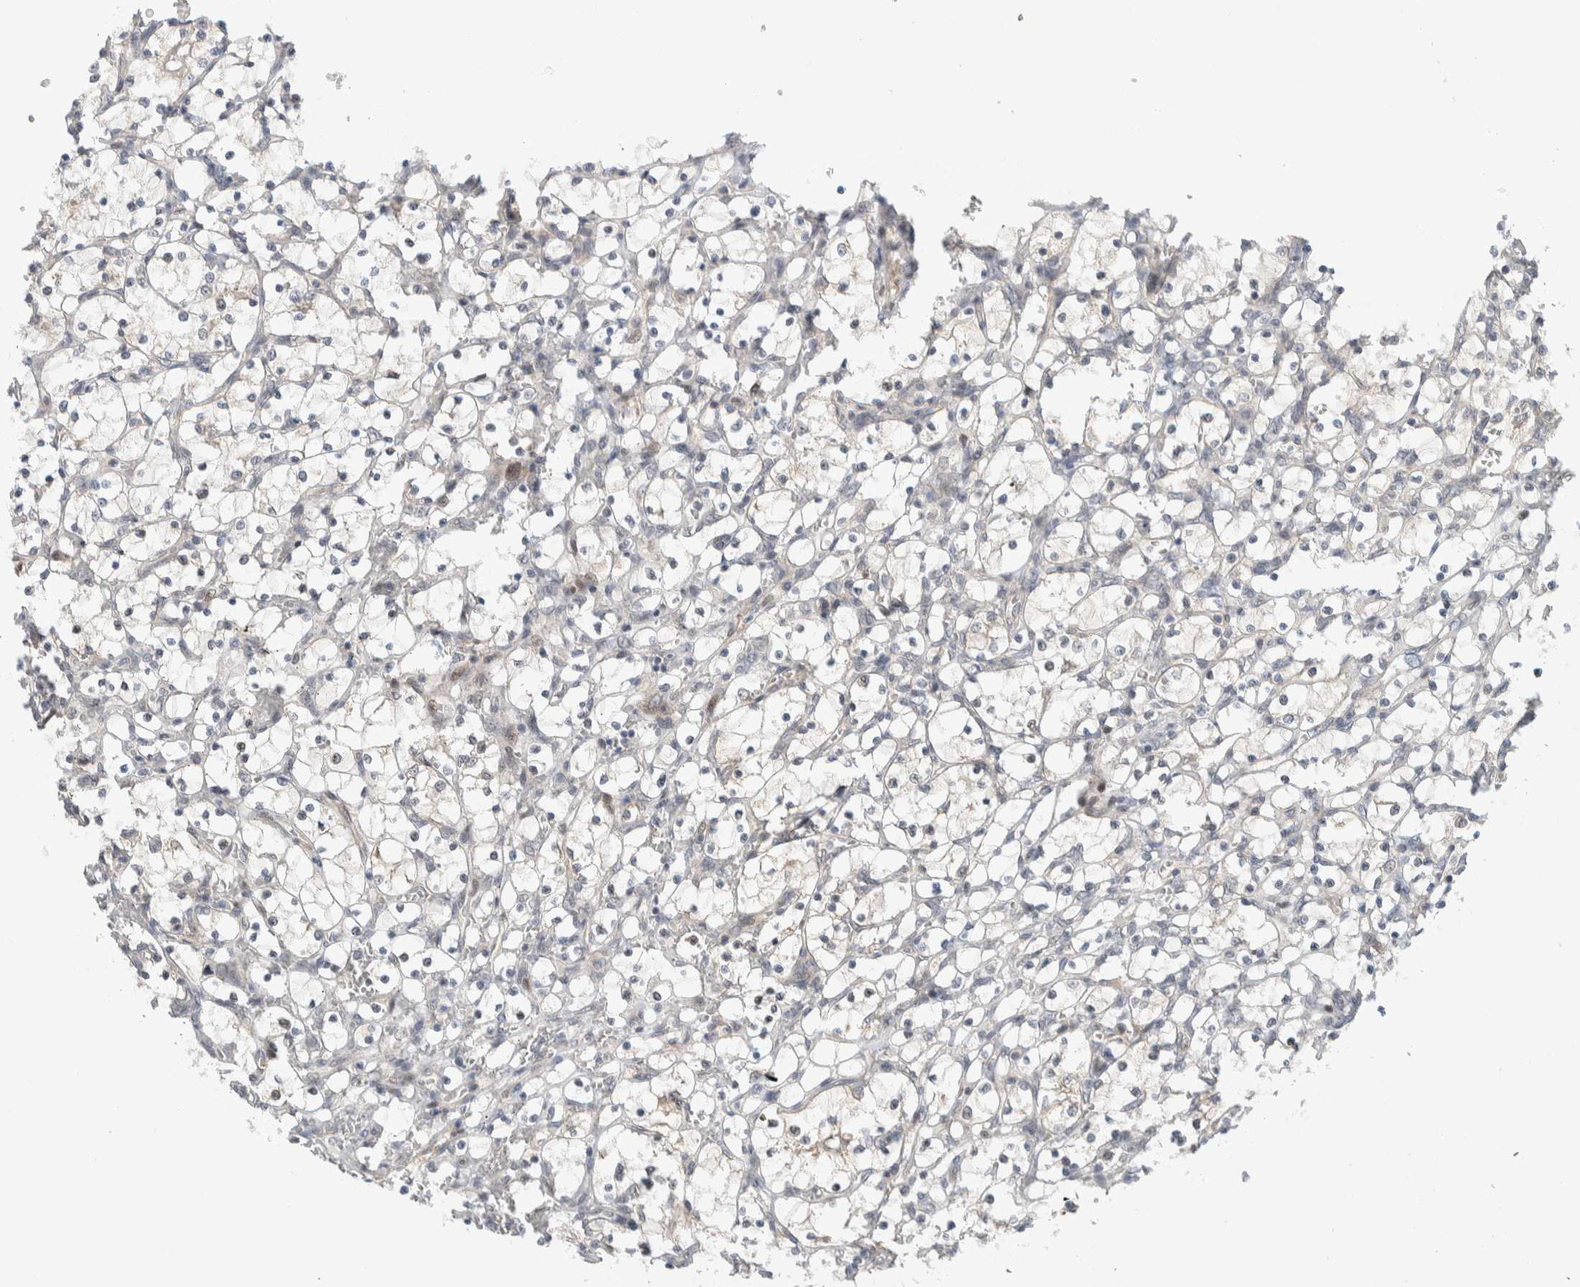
{"staining": {"intensity": "negative", "quantity": "none", "location": "none"}, "tissue": "renal cancer", "cell_type": "Tumor cells", "image_type": "cancer", "snomed": [{"axis": "morphology", "description": "Adenocarcinoma, NOS"}, {"axis": "topography", "description": "Kidney"}], "caption": "Tumor cells are negative for protein expression in human adenocarcinoma (renal).", "gene": "NCR3LG1", "patient": {"sex": "female", "age": 69}}